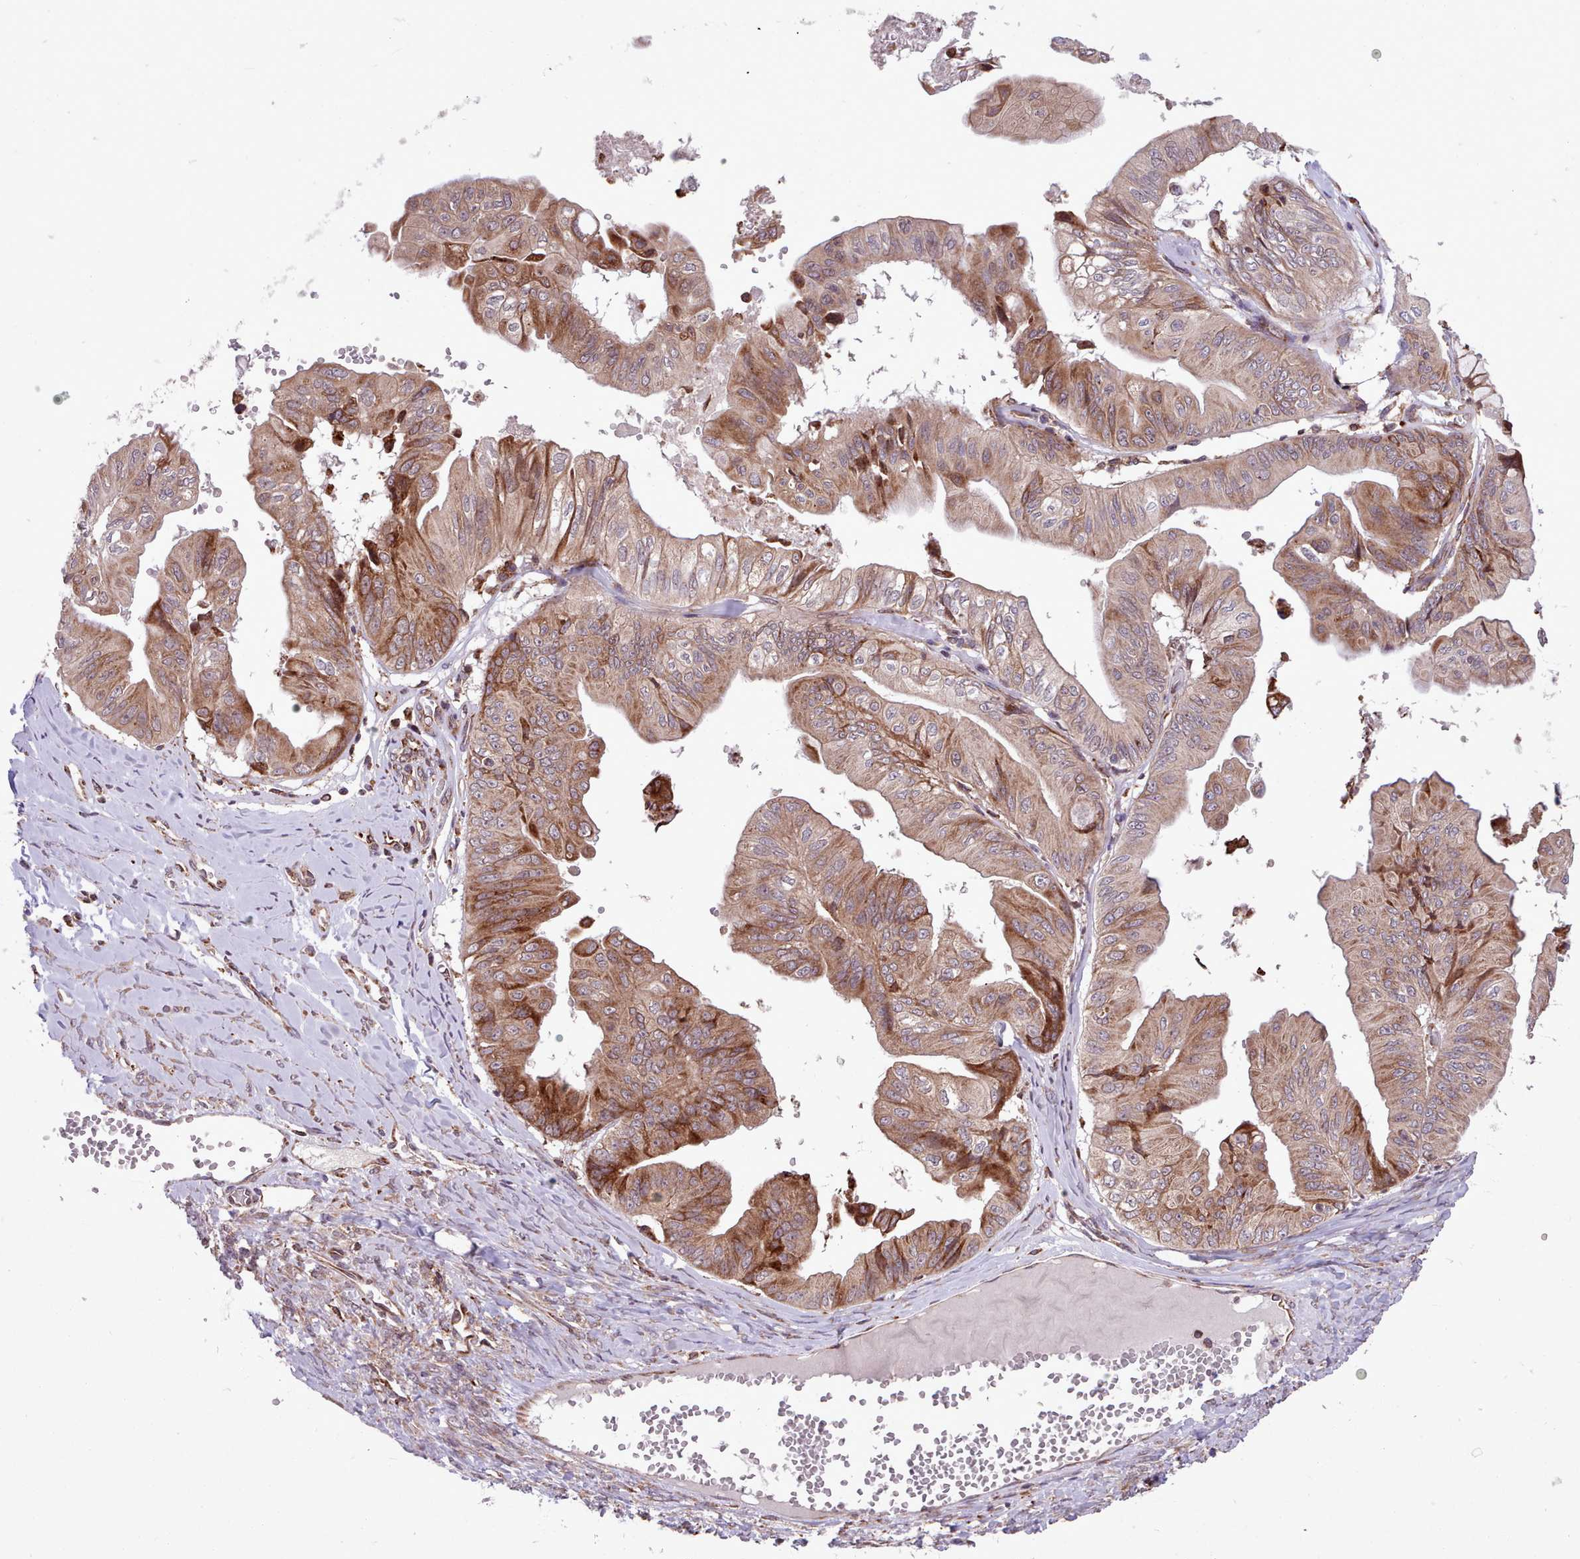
{"staining": {"intensity": "moderate", "quantity": ">75%", "location": "cytoplasmic/membranous"}, "tissue": "ovarian cancer", "cell_type": "Tumor cells", "image_type": "cancer", "snomed": [{"axis": "morphology", "description": "Cystadenocarcinoma, mucinous, NOS"}, {"axis": "topography", "description": "Ovary"}], "caption": "Protein analysis of mucinous cystadenocarcinoma (ovarian) tissue shows moderate cytoplasmic/membranous staining in about >75% of tumor cells.", "gene": "TTLL3", "patient": {"sex": "female", "age": 61}}